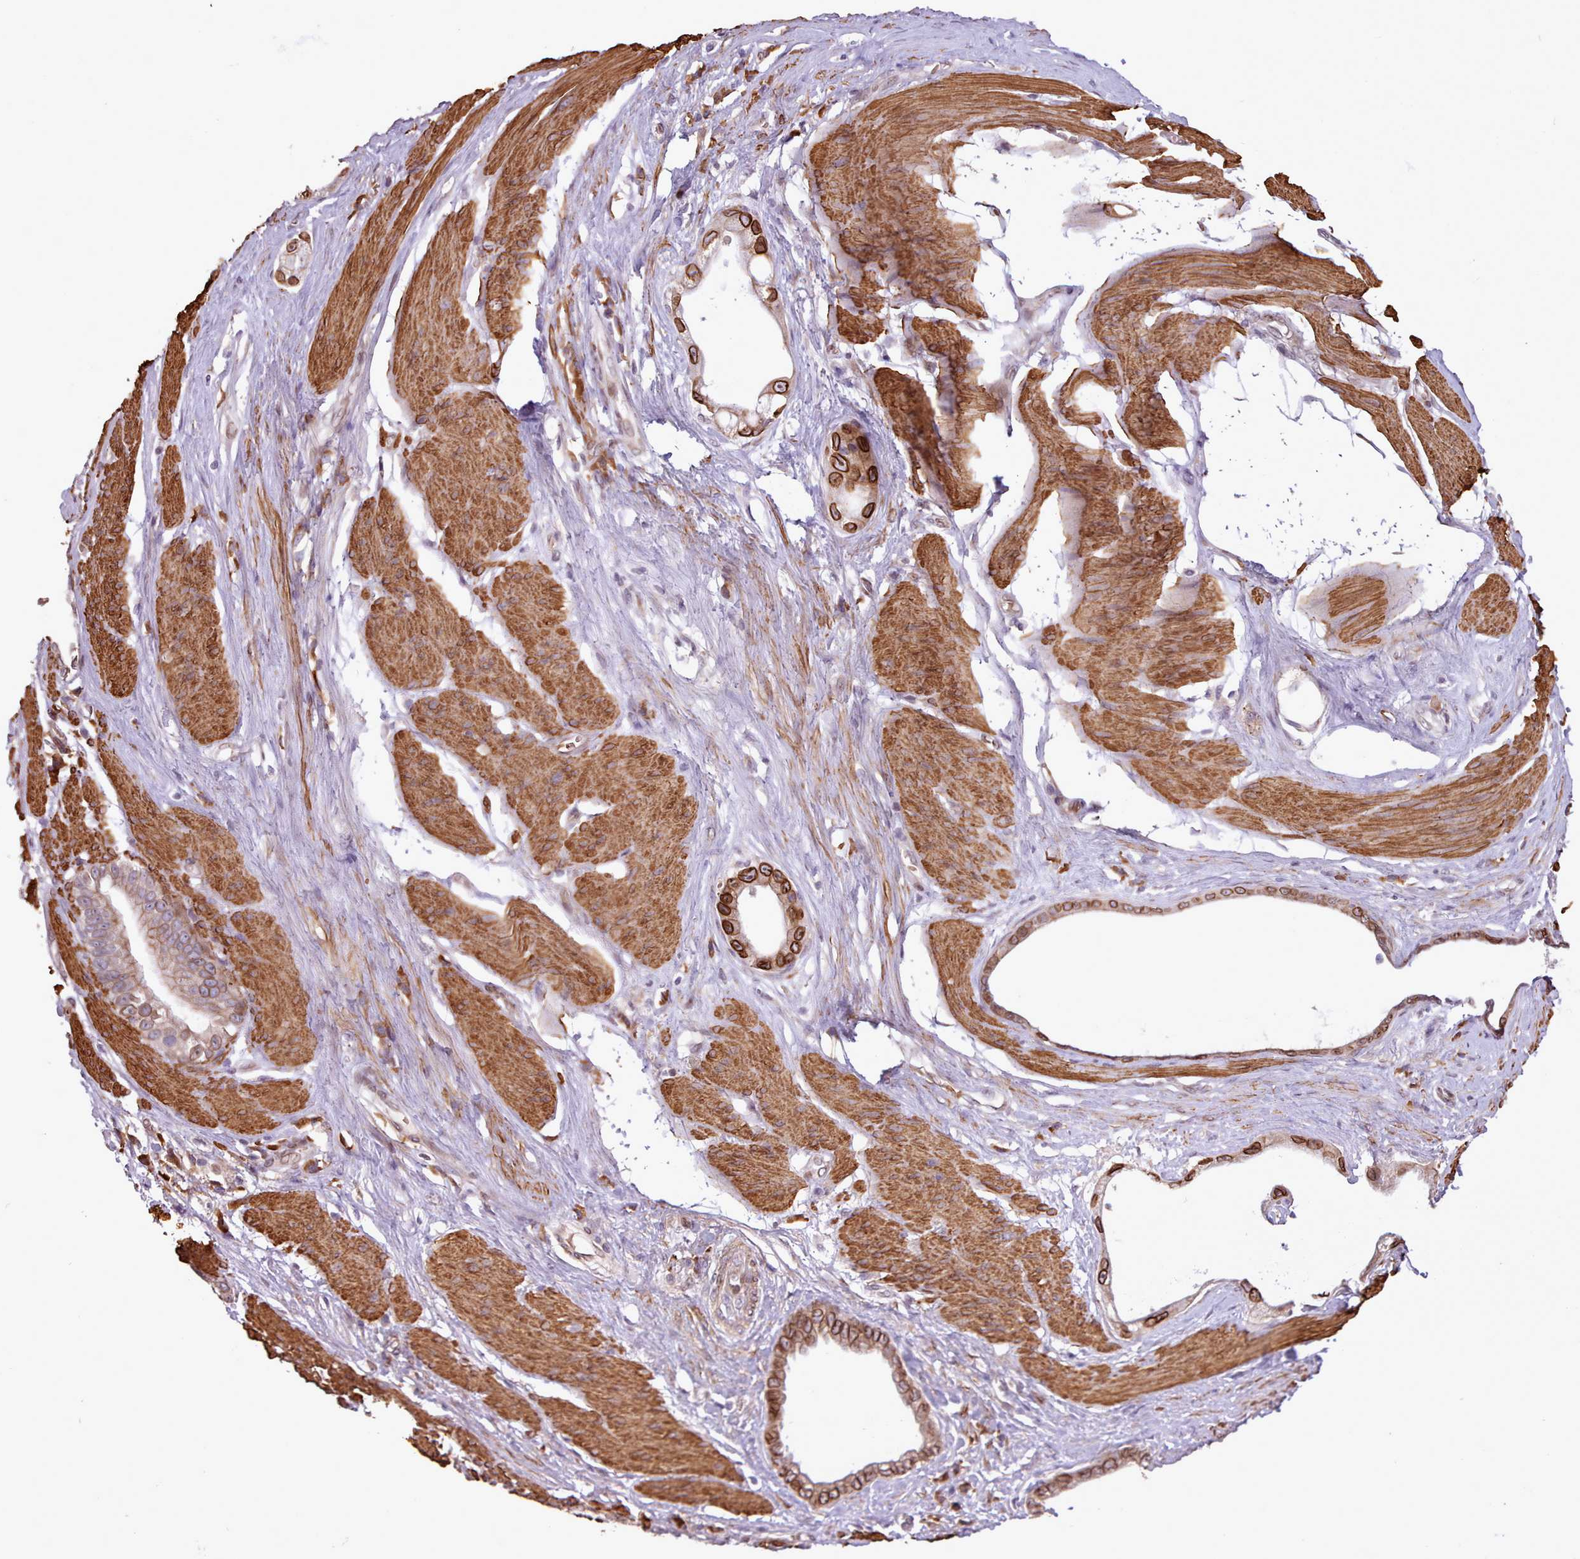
{"staining": {"intensity": "strong", "quantity": "25%-75%", "location": "cytoplasmic/membranous,nuclear"}, "tissue": "stomach cancer", "cell_type": "Tumor cells", "image_type": "cancer", "snomed": [{"axis": "morphology", "description": "Adenocarcinoma, NOS"}, {"axis": "topography", "description": "Stomach"}], "caption": "A high amount of strong cytoplasmic/membranous and nuclear staining is appreciated in about 25%-75% of tumor cells in adenocarcinoma (stomach) tissue.", "gene": "CABP1", "patient": {"sex": "male", "age": 55}}